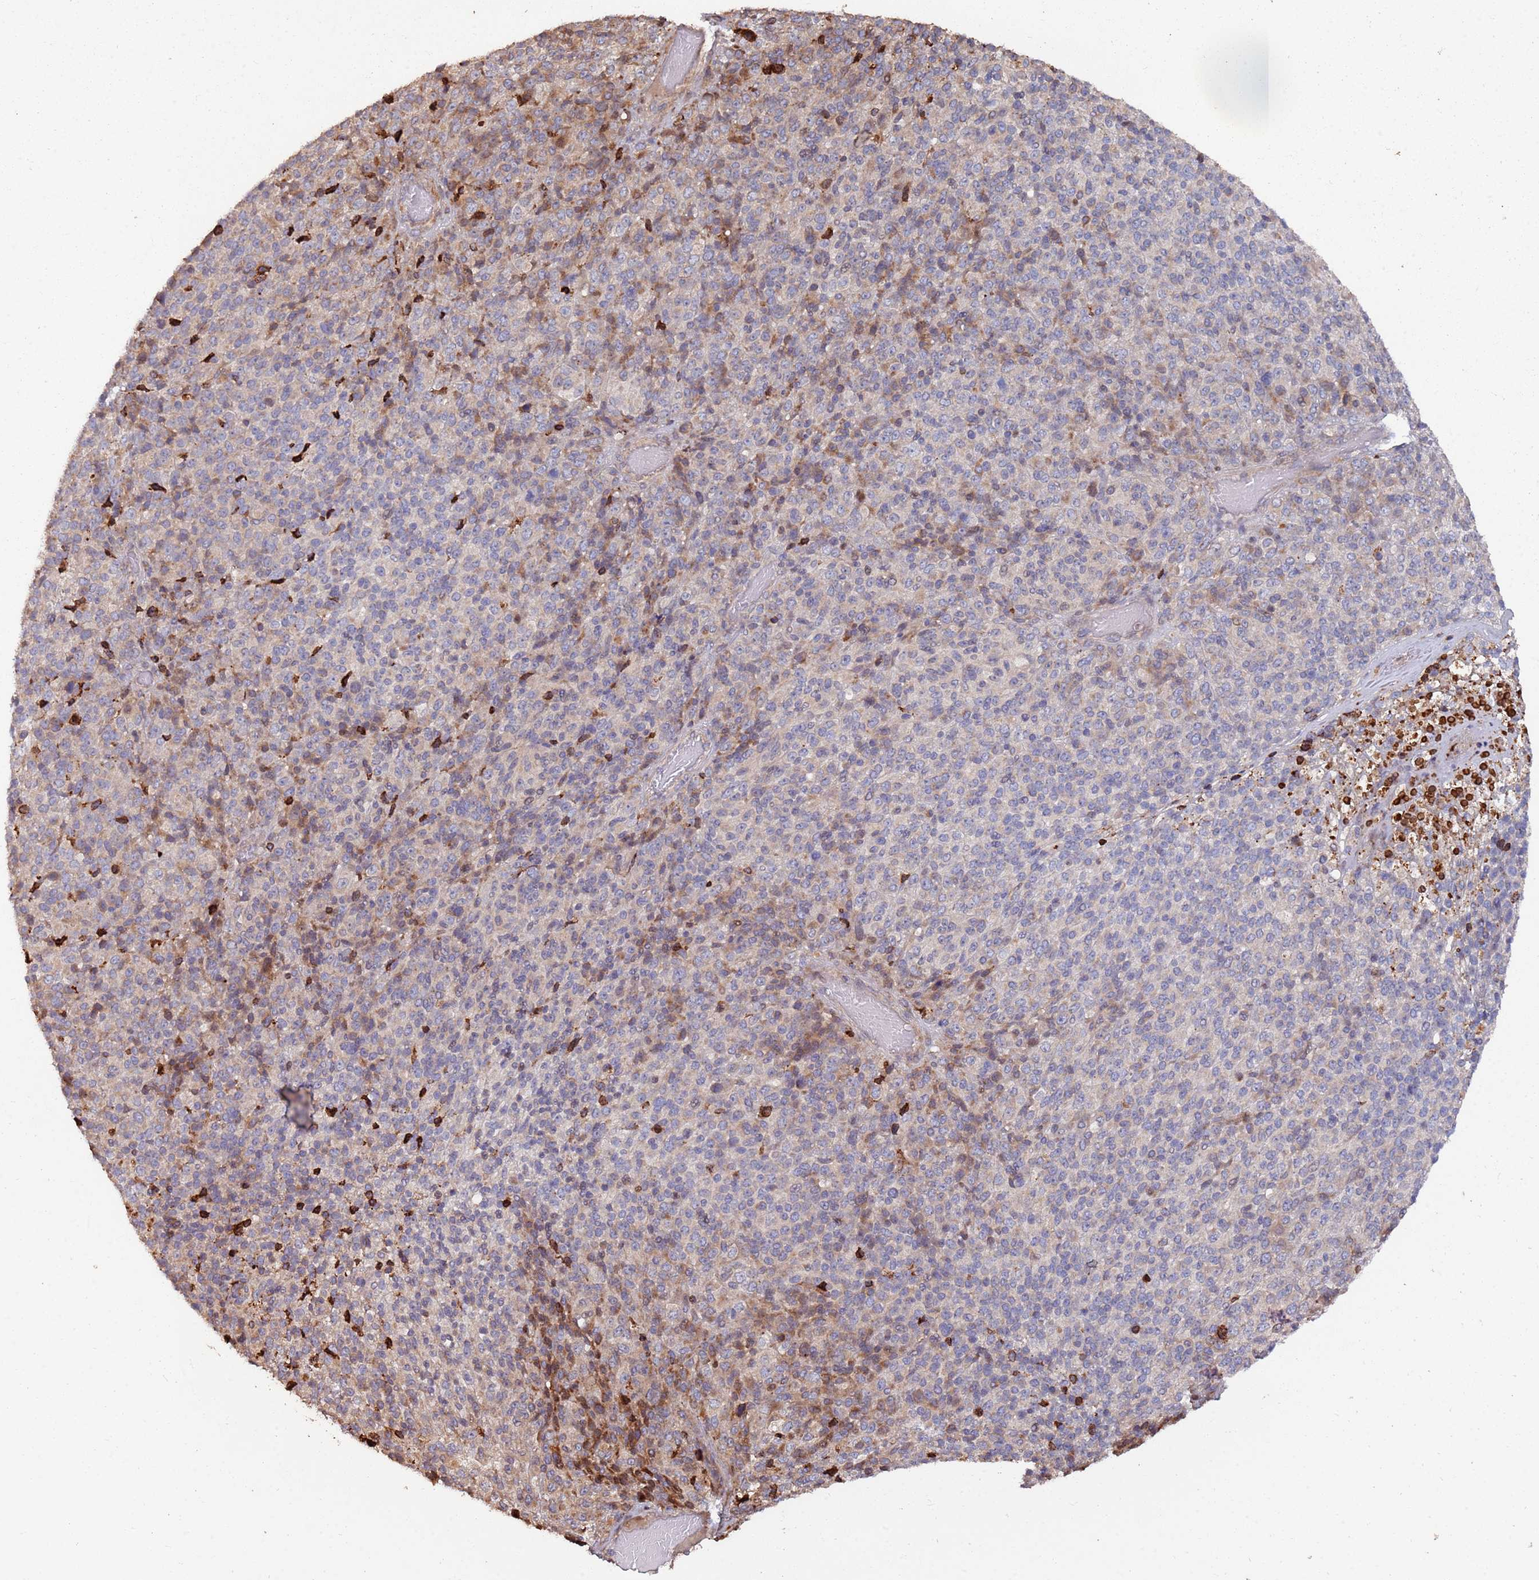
{"staining": {"intensity": "moderate", "quantity": "<25%", "location": "cytoplasmic/membranous"}, "tissue": "melanoma", "cell_type": "Tumor cells", "image_type": "cancer", "snomed": [{"axis": "morphology", "description": "Malignant melanoma, Metastatic site"}, {"axis": "topography", "description": "Brain"}], "caption": "Protein positivity by immunohistochemistry (IHC) shows moderate cytoplasmic/membranous staining in approximately <25% of tumor cells in melanoma. (DAB IHC with brightfield microscopy, high magnification).", "gene": "LACC1", "patient": {"sex": "female", "age": 56}}